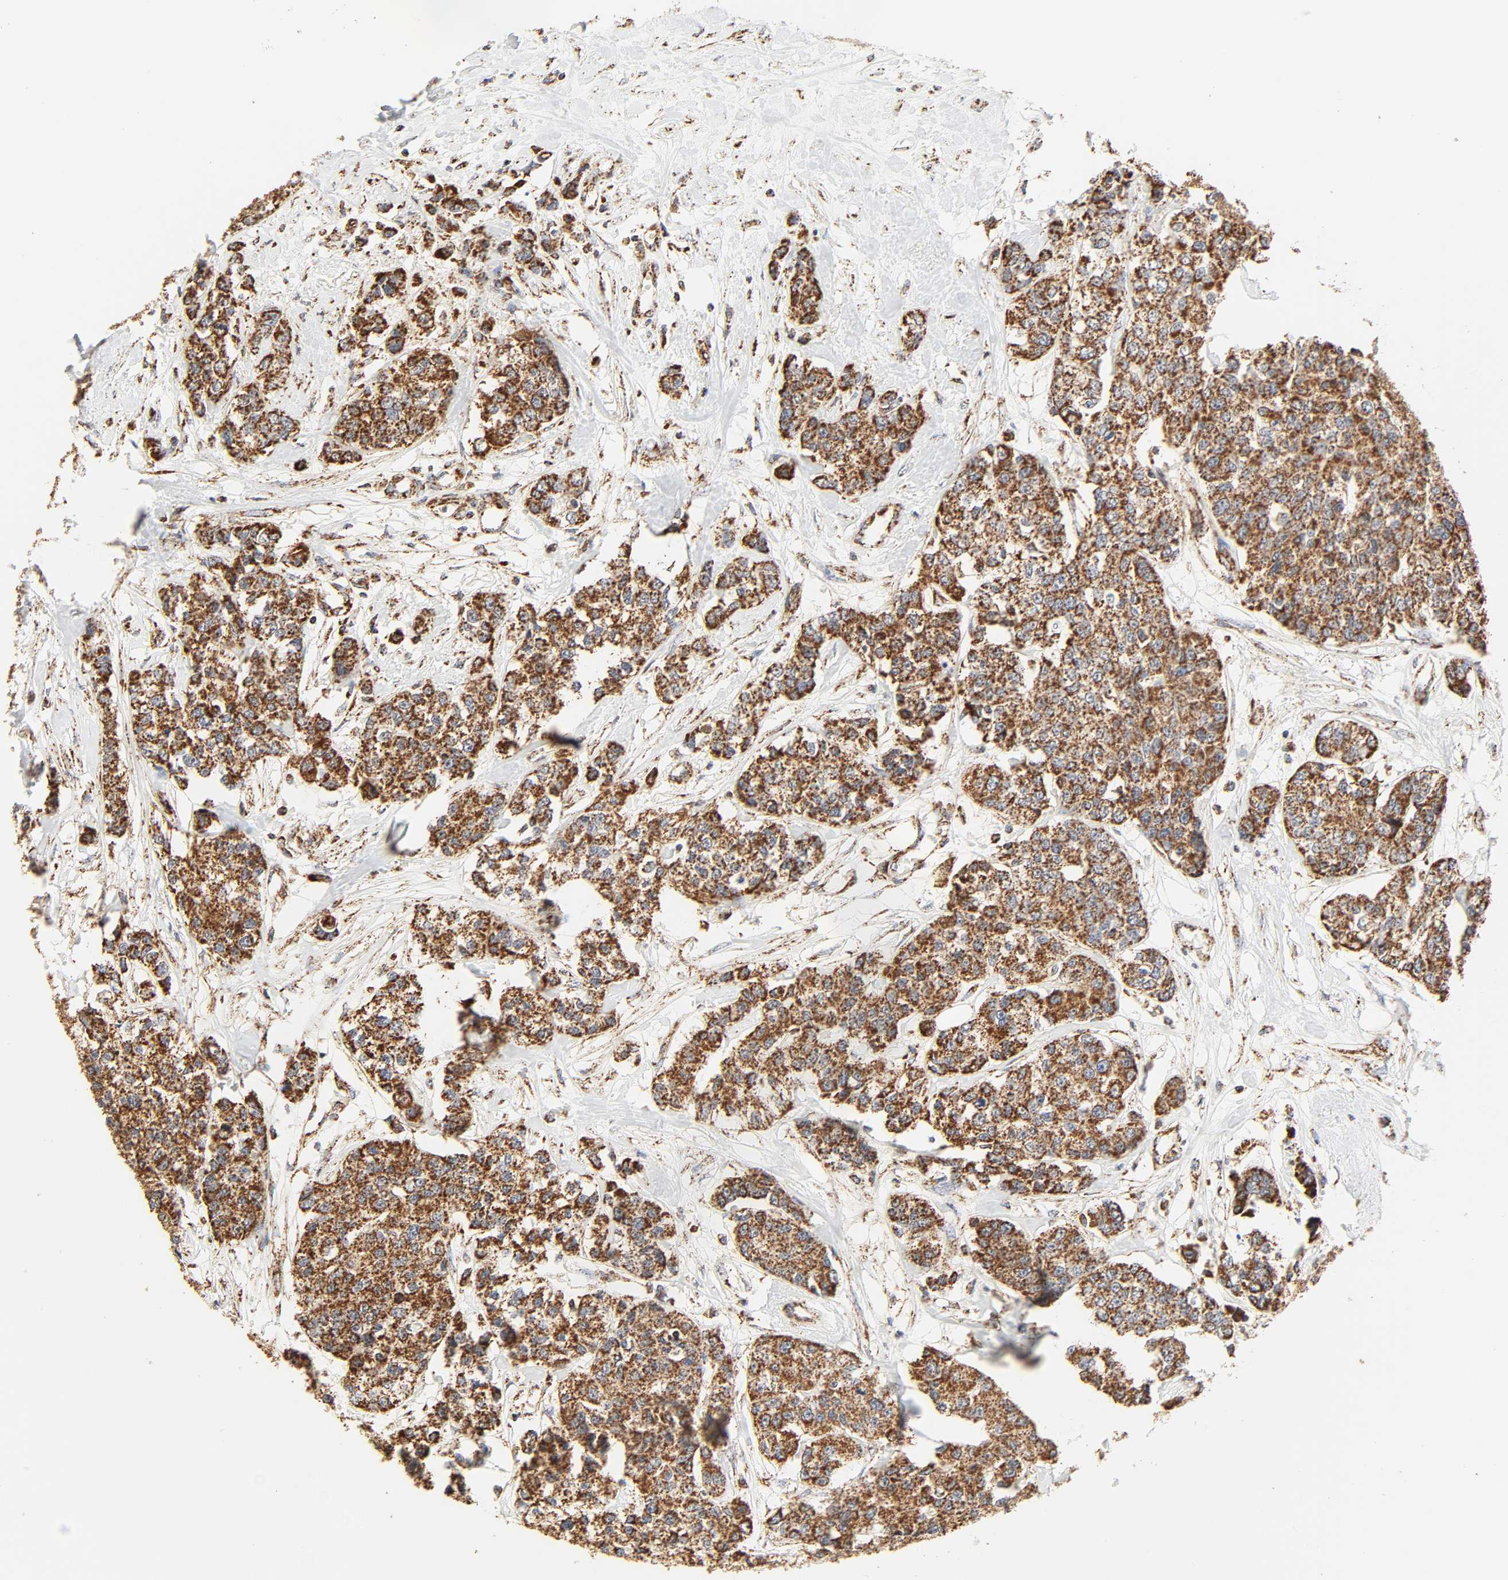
{"staining": {"intensity": "strong", "quantity": ">75%", "location": "cytoplasmic/membranous"}, "tissue": "breast cancer", "cell_type": "Tumor cells", "image_type": "cancer", "snomed": [{"axis": "morphology", "description": "Duct carcinoma"}, {"axis": "topography", "description": "Breast"}], "caption": "This image demonstrates IHC staining of human intraductal carcinoma (breast), with high strong cytoplasmic/membranous staining in about >75% of tumor cells.", "gene": "ZMAT5", "patient": {"sex": "female", "age": 51}}